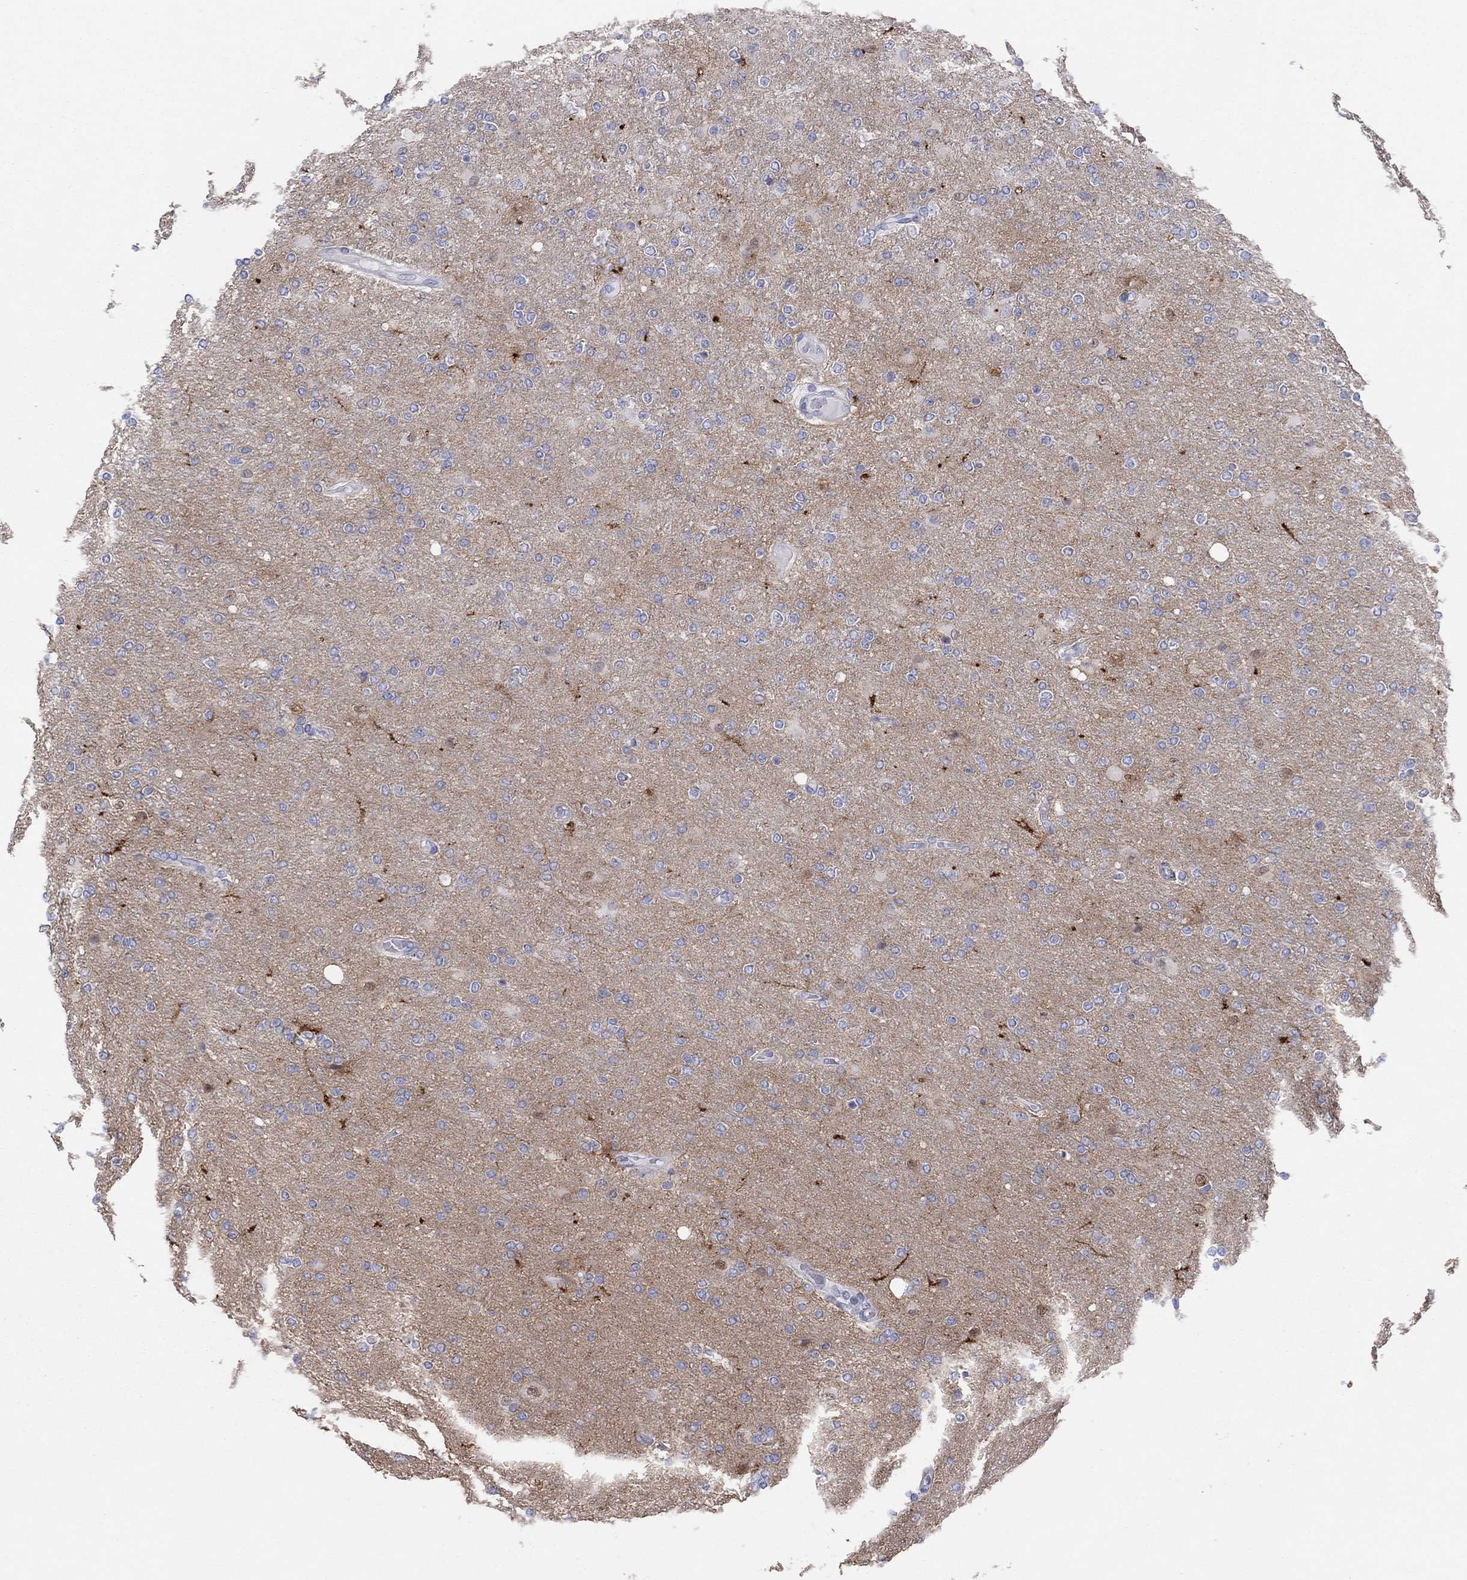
{"staining": {"intensity": "negative", "quantity": "none", "location": "none"}, "tissue": "glioma", "cell_type": "Tumor cells", "image_type": "cancer", "snomed": [{"axis": "morphology", "description": "Glioma, malignant, High grade"}, {"axis": "topography", "description": "Cerebral cortex"}], "caption": "This is an IHC photomicrograph of human glioma. There is no expression in tumor cells.", "gene": "CPNE6", "patient": {"sex": "male", "age": 70}}